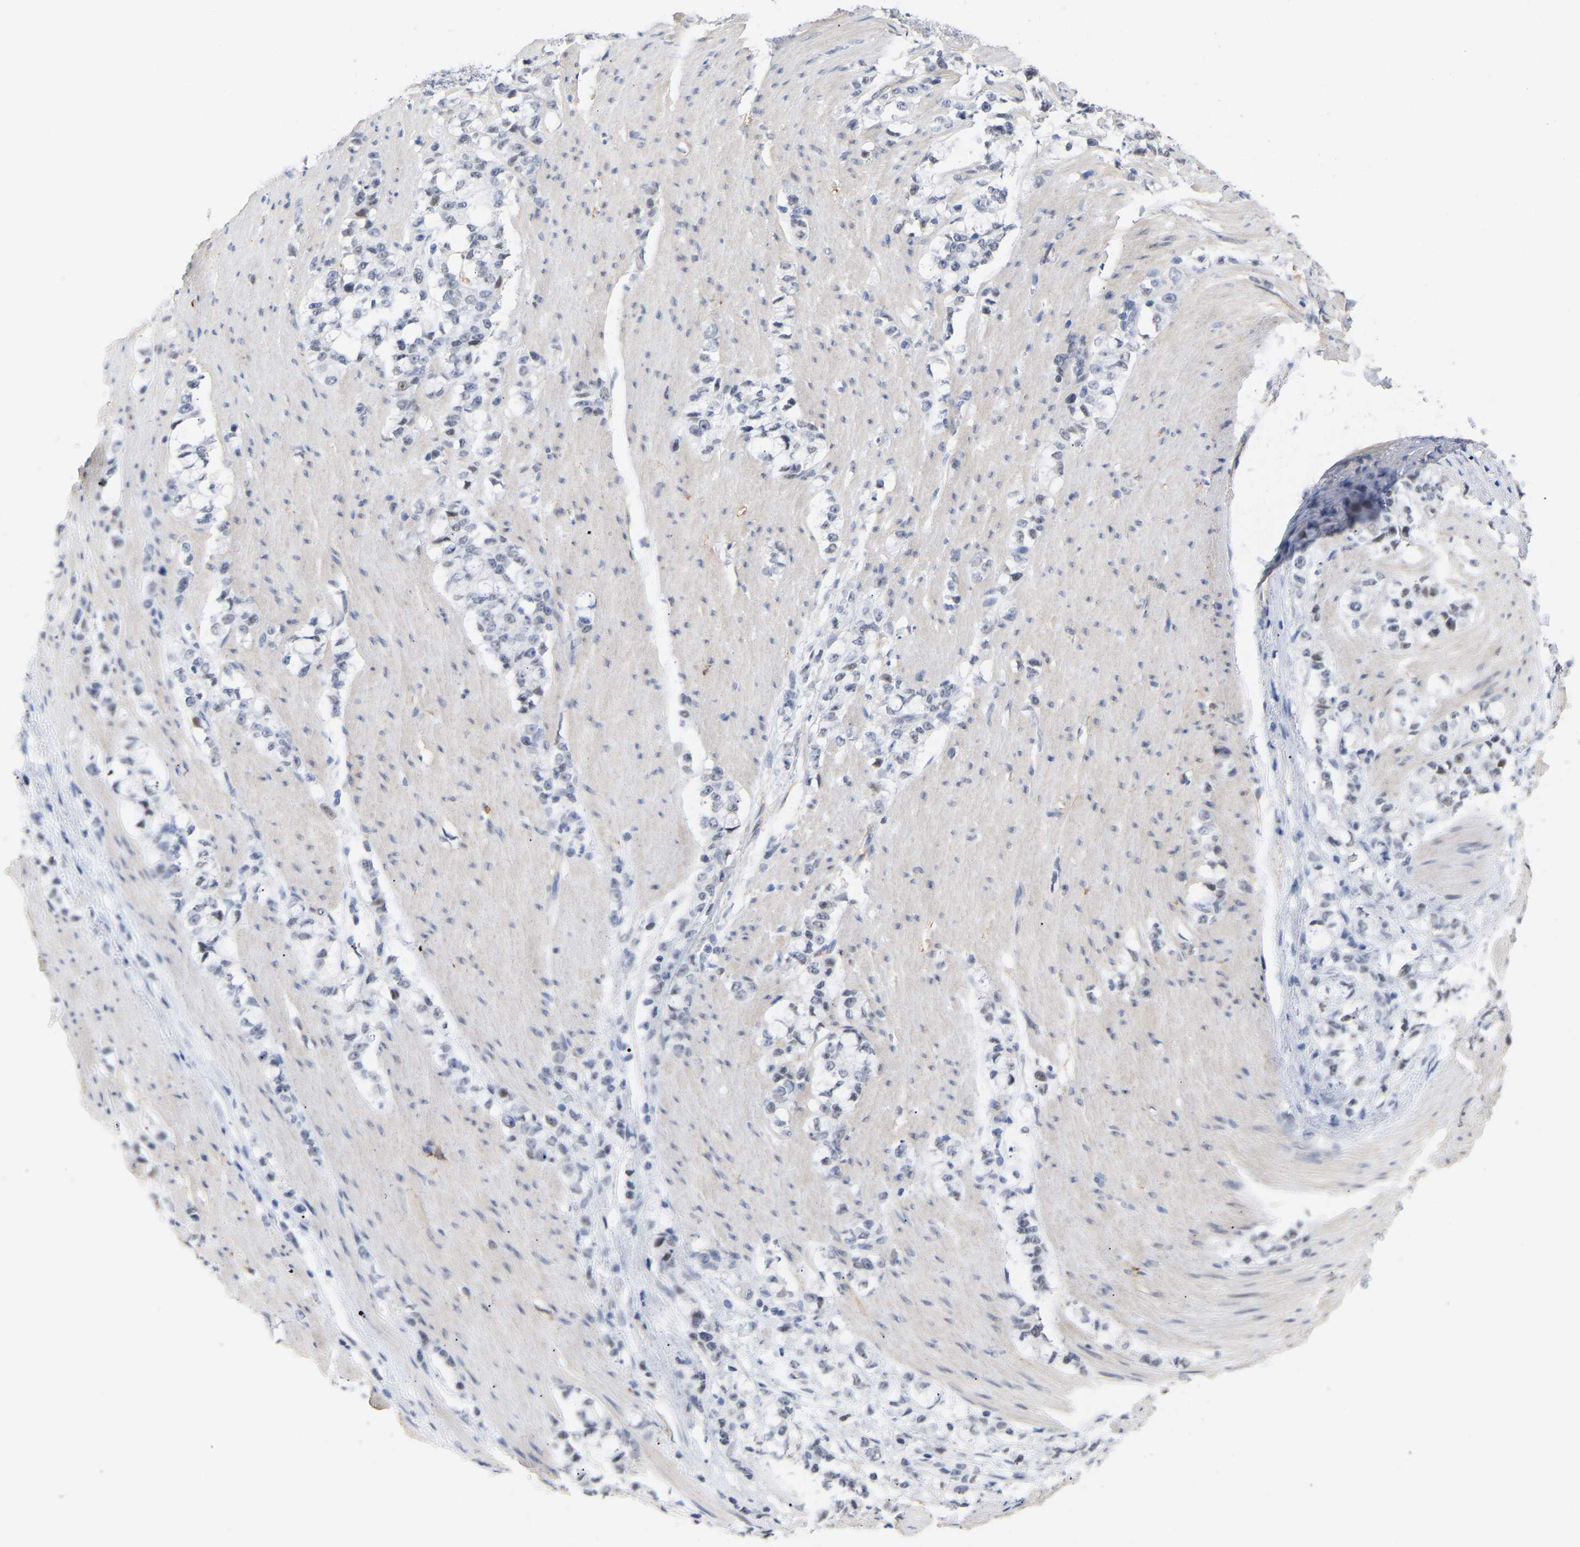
{"staining": {"intensity": "weak", "quantity": "<25%", "location": "nuclear"}, "tissue": "stomach cancer", "cell_type": "Tumor cells", "image_type": "cancer", "snomed": [{"axis": "morphology", "description": "Adenocarcinoma, NOS"}, {"axis": "topography", "description": "Stomach, lower"}], "caption": "A micrograph of stomach cancer (adenocarcinoma) stained for a protein reveals no brown staining in tumor cells.", "gene": "AMPH", "patient": {"sex": "male", "age": 88}}